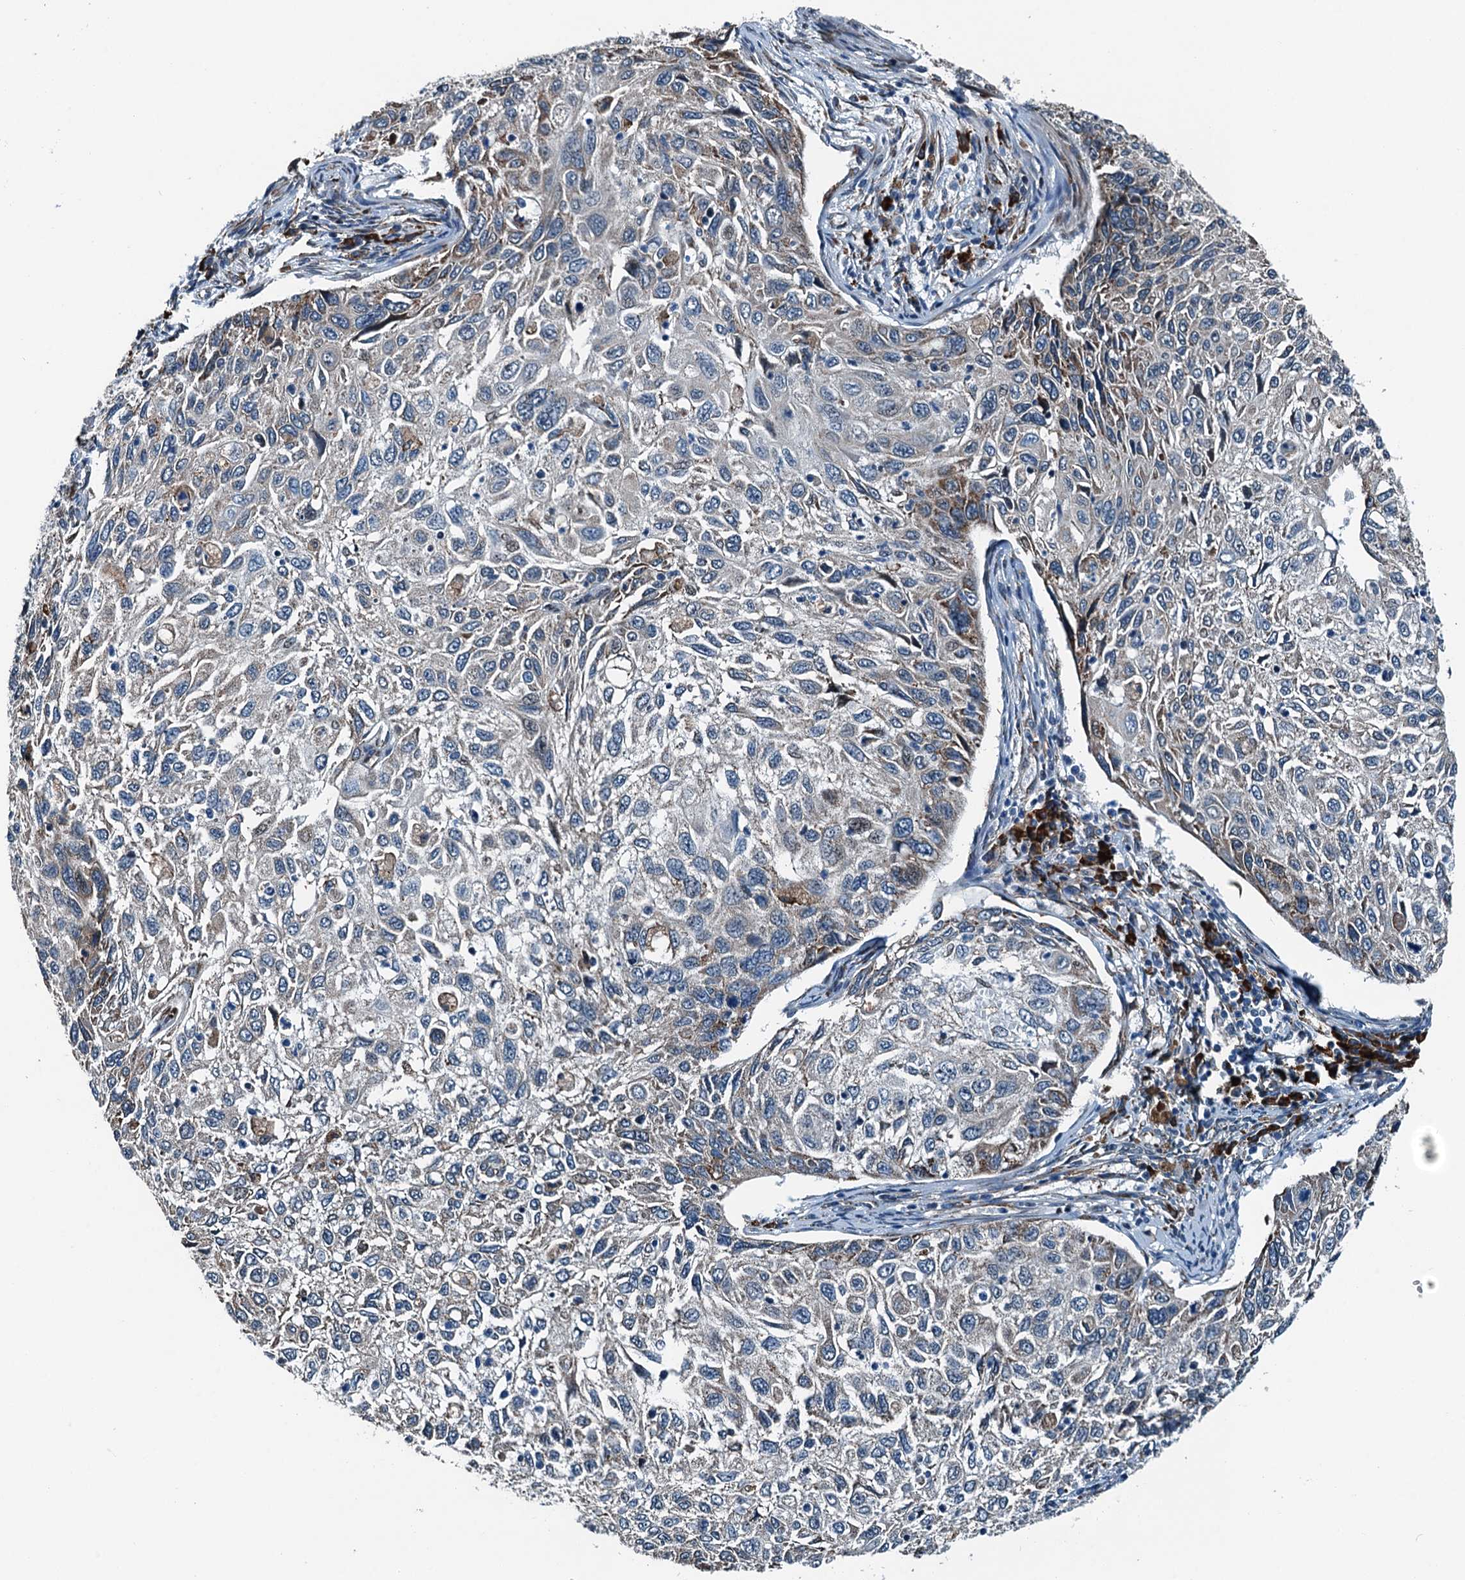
{"staining": {"intensity": "moderate", "quantity": "<25%", "location": "cytoplasmic/membranous"}, "tissue": "cervical cancer", "cell_type": "Tumor cells", "image_type": "cancer", "snomed": [{"axis": "morphology", "description": "Squamous cell carcinoma, NOS"}, {"axis": "topography", "description": "Cervix"}], "caption": "Squamous cell carcinoma (cervical) stained with a protein marker reveals moderate staining in tumor cells.", "gene": "TAMALIN", "patient": {"sex": "female", "age": 70}}